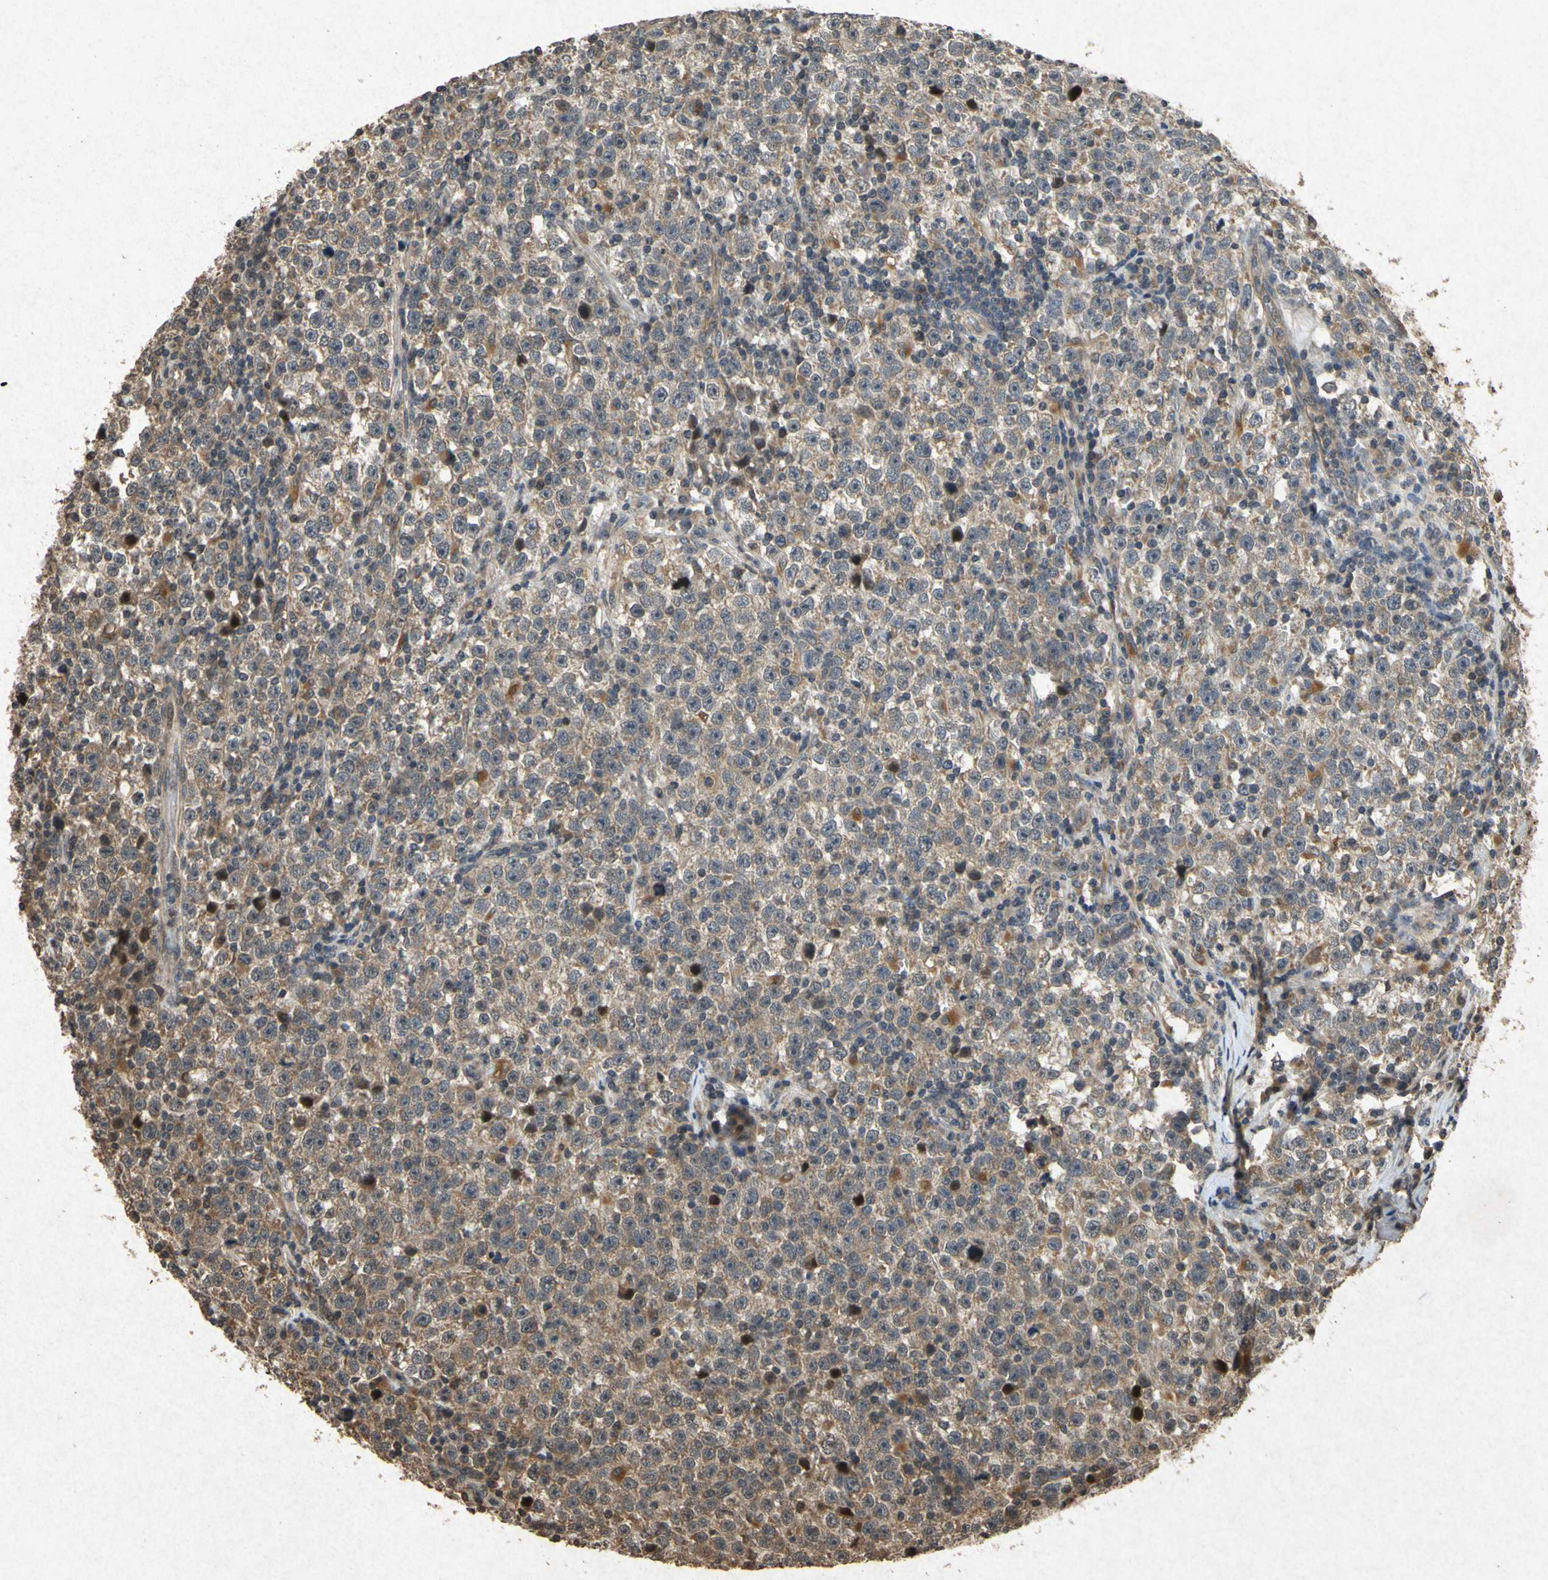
{"staining": {"intensity": "weak", "quantity": ">75%", "location": "cytoplasmic/membranous"}, "tissue": "testis cancer", "cell_type": "Tumor cells", "image_type": "cancer", "snomed": [{"axis": "morphology", "description": "Seminoma, NOS"}, {"axis": "topography", "description": "Testis"}], "caption": "The immunohistochemical stain labels weak cytoplasmic/membranous staining in tumor cells of testis seminoma tissue. The staining is performed using DAB (3,3'-diaminobenzidine) brown chromogen to label protein expression. The nuclei are counter-stained blue using hematoxylin.", "gene": "ATP6V1H", "patient": {"sex": "male", "age": 43}}